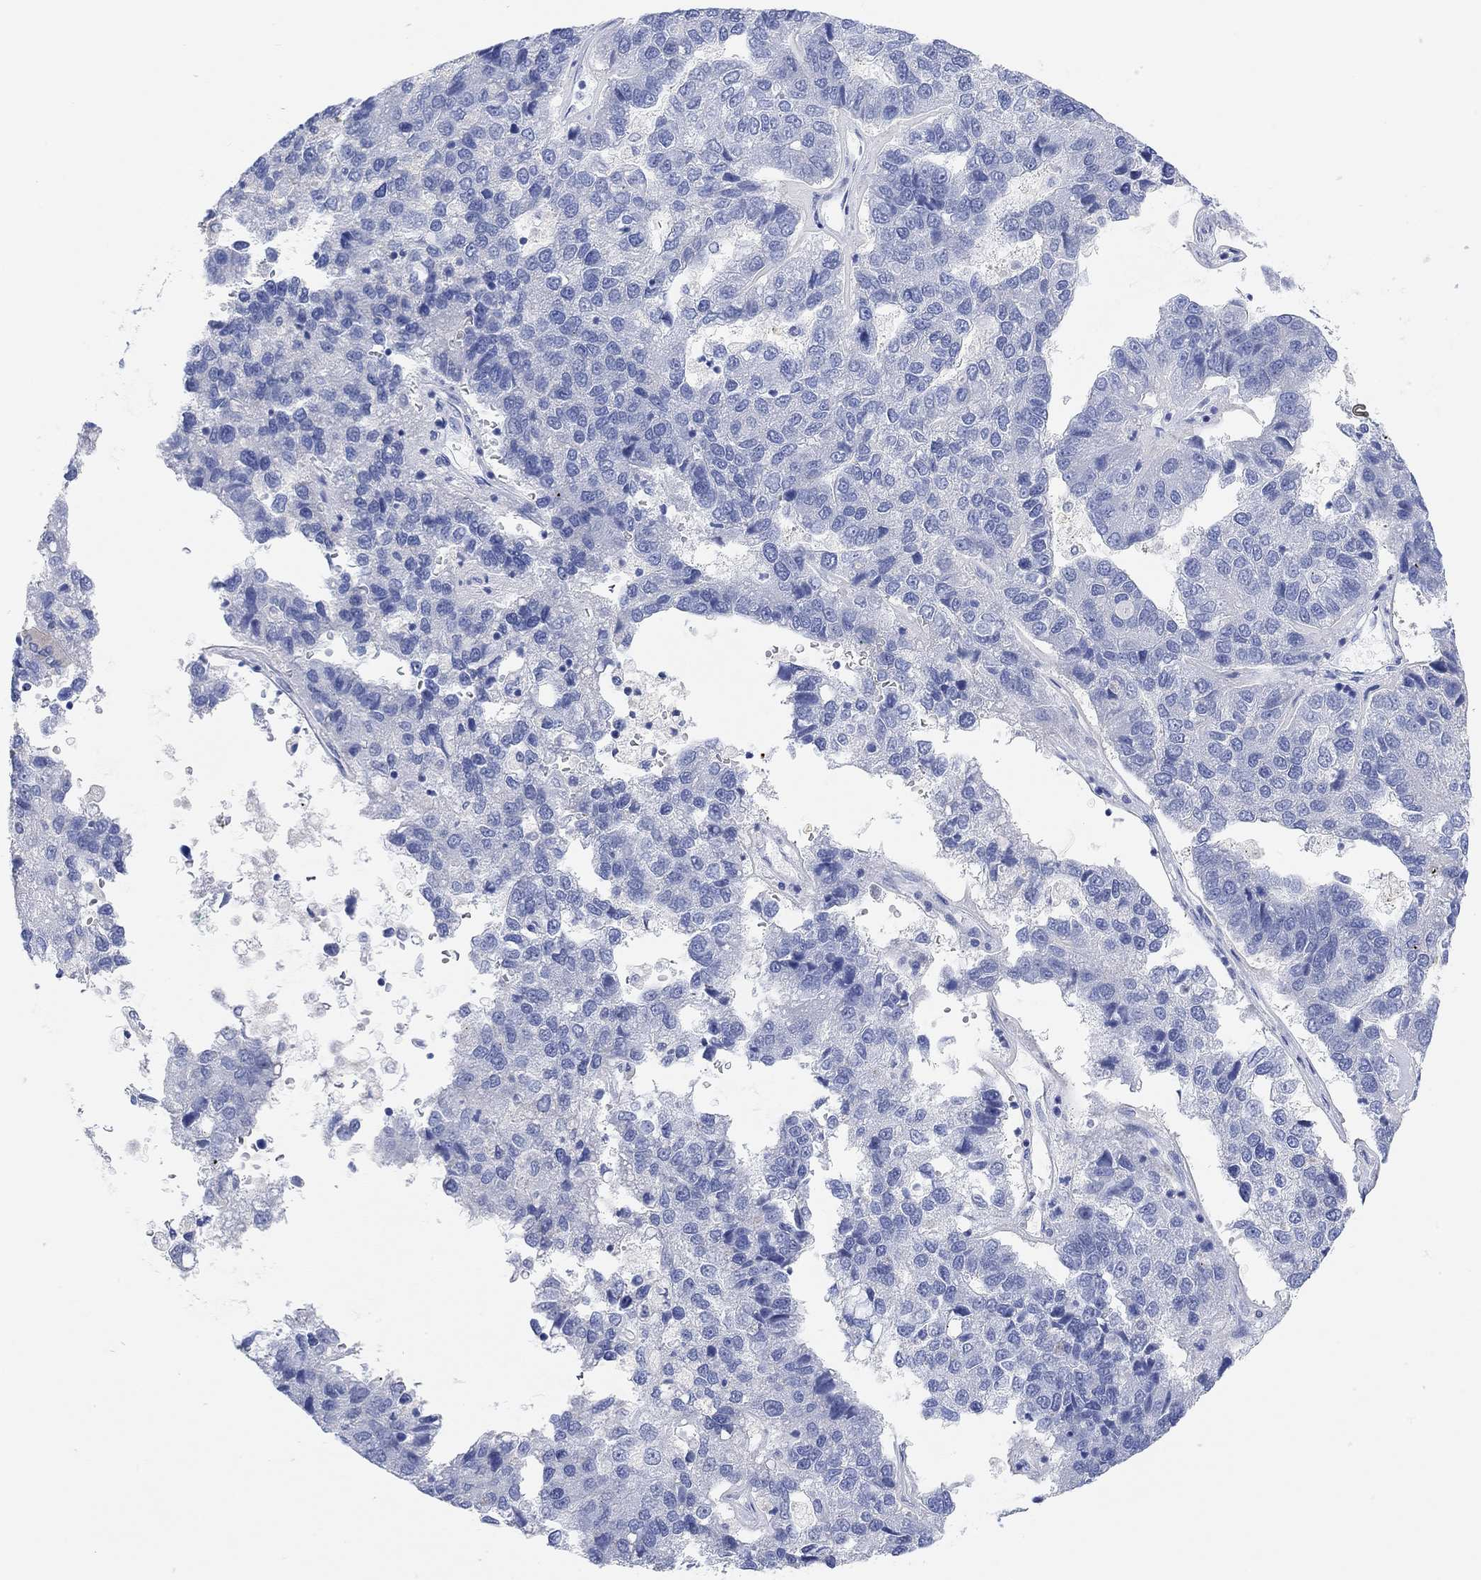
{"staining": {"intensity": "negative", "quantity": "none", "location": "none"}, "tissue": "pancreatic cancer", "cell_type": "Tumor cells", "image_type": "cancer", "snomed": [{"axis": "morphology", "description": "Adenocarcinoma, NOS"}, {"axis": "topography", "description": "Pancreas"}], "caption": "Immunohistochemistry (IHC) micrograph of neoplastic tissue: pancreatic cancer (adenocarcinoma) stained with DAB (3,3'-diaminobenzidine) exhibits no significant protein positivity in tumor cells. Nuclei are stained in blue.", "gene": "RGS1", "patient": {"sex": "female", "age": 61}}